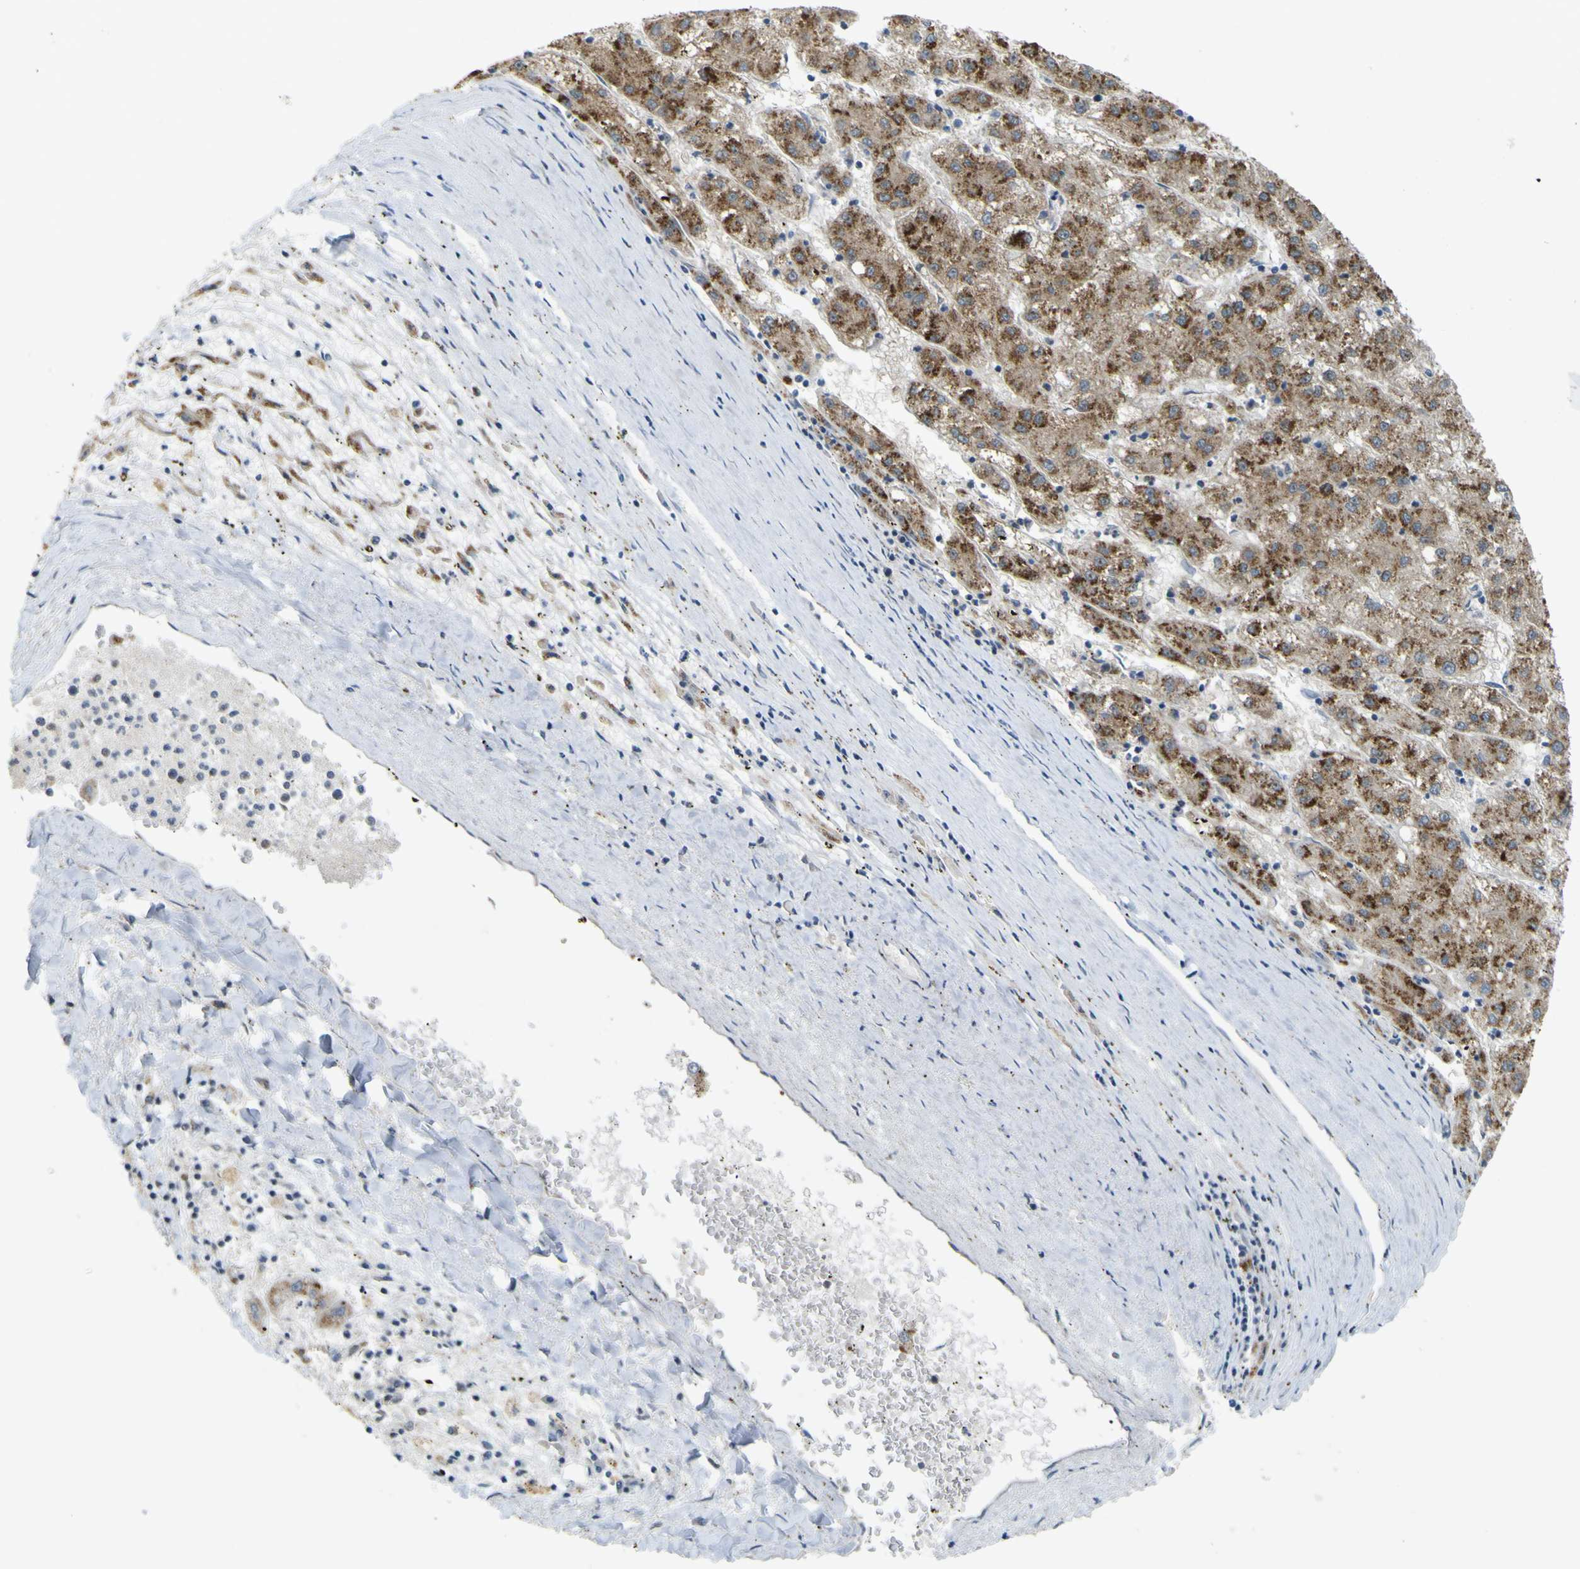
{"staining": {"intensity": "strong", "quantity": ">75%", "location": "cytoplasmic/membranous"}, "tissue": "liver cancer", "cell_type": "Tumor cells", "image_type": "cancer", "snomed": [{"axis": "morphology", "description": "Carcinoma, Hepatocellular, NOS"}, {"axis": "topography", "description": "Liver"}], "caption": "Liver cancer stained with immunohistochemistry displays strong cytoplasmic/membranous staining in approximately >75% of tumor cells. (DAB IHC, brown staining for protein, blue staining for nuclei).", "gene": "ACBD5", "patient": {"sex": "male", "age": 72}}